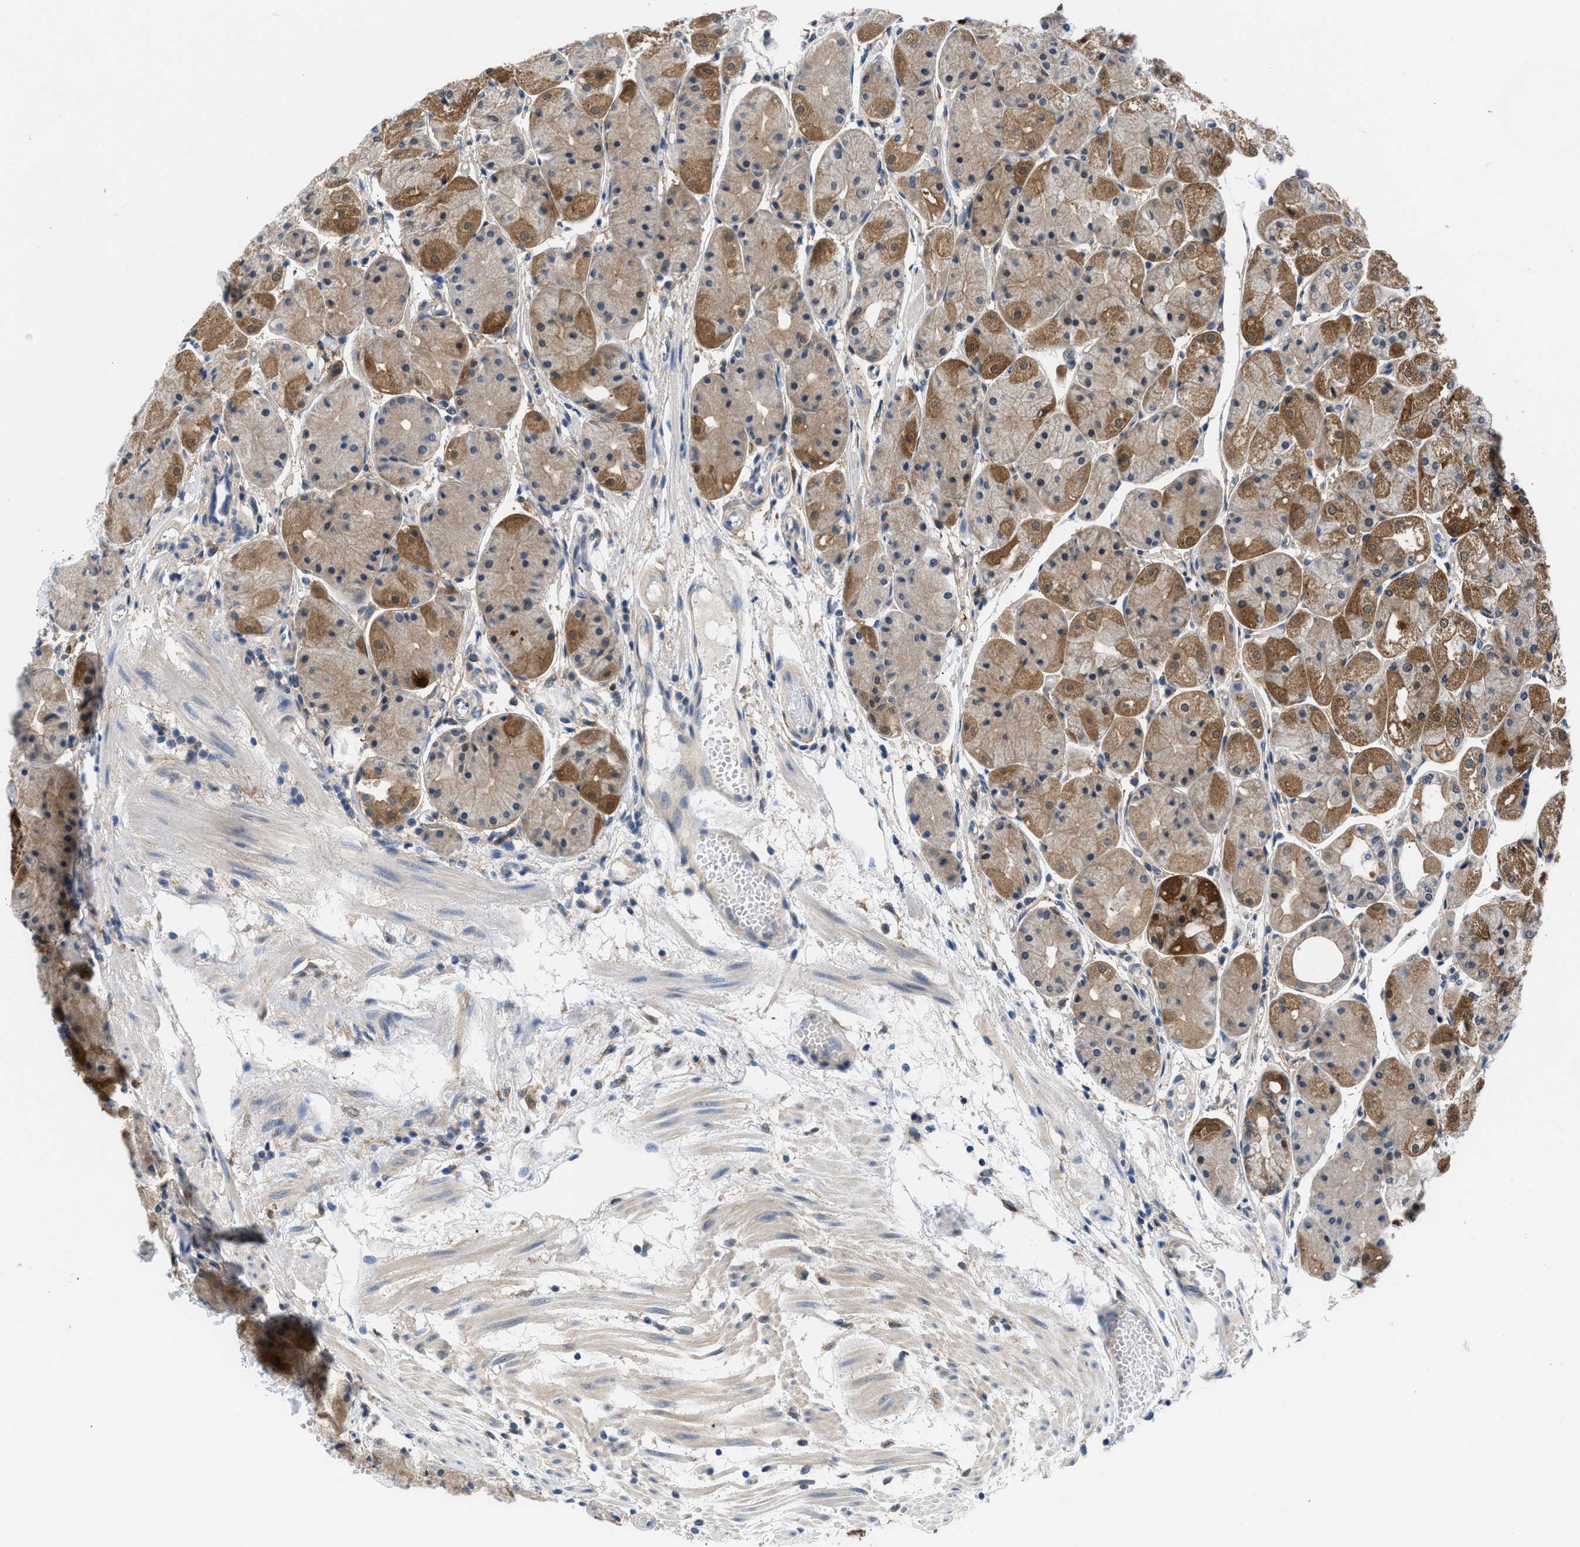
{"staining": {"intensity": "strong", "quantity": "25%-75%", "location": "cytoplasmic/membranous"}, "tissue": "stomach", "cell_type": "Glandular cells", "image_type": "normal", "snomed": [{"axis": "morphology", "description": "Normal tissue, NOS"}, {"axis": "topography", "description": "Stomach, upper"}], "caption": "Immunohistochemistry histopathology image of normal stomach: human stomach stained using immunohistochemistry shows high levels of strong protein expression localized specifically in the cytoplasmic/membranous of glandular cells, appearing as a cytoplasmic/membranous brown color.", "gene": "CBR1", "patient": {"sex": "male", "age": 72}}